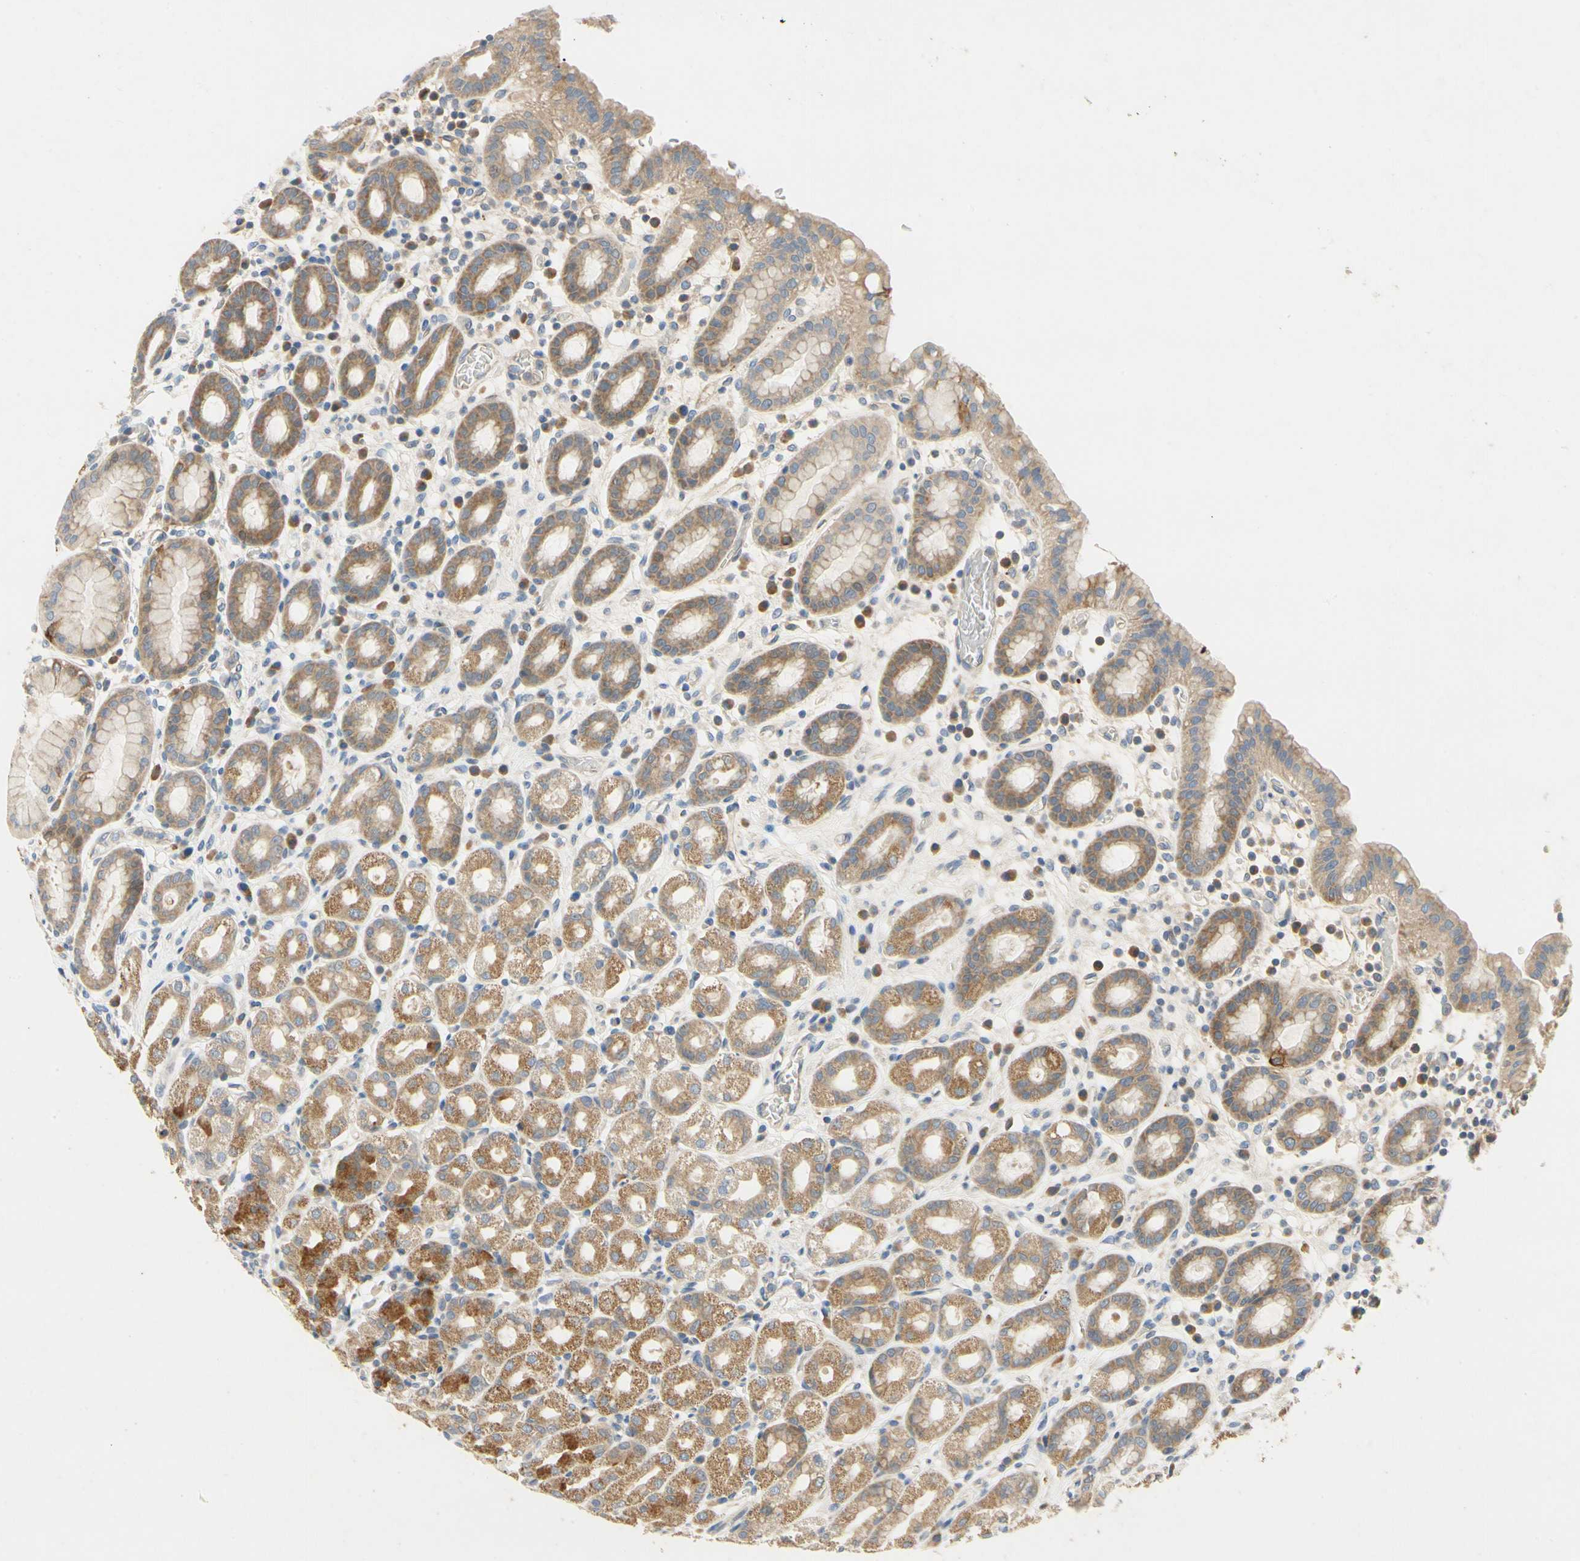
{"staining": {"intensity": "moderate", "quantity": ">75%", "location": "cytoplasmic/membranous"}, "tissue": "stomach", "cell_type": "Glandular cells", "image_type": "normal", "snomed": [{"axis": "morphology", "description": "Normal tissue, NOS"}, {"axis": "topography", "description": "Stomach, upper"}], "caption": "DAB immunohistochemical staining of unremarkable stomach shows moderate cytoplasmic/membranous protein staining in about >75% of glandular cells.", "gene": "KLHDC8B", "patient": {"sex": "male", "age": 68}}